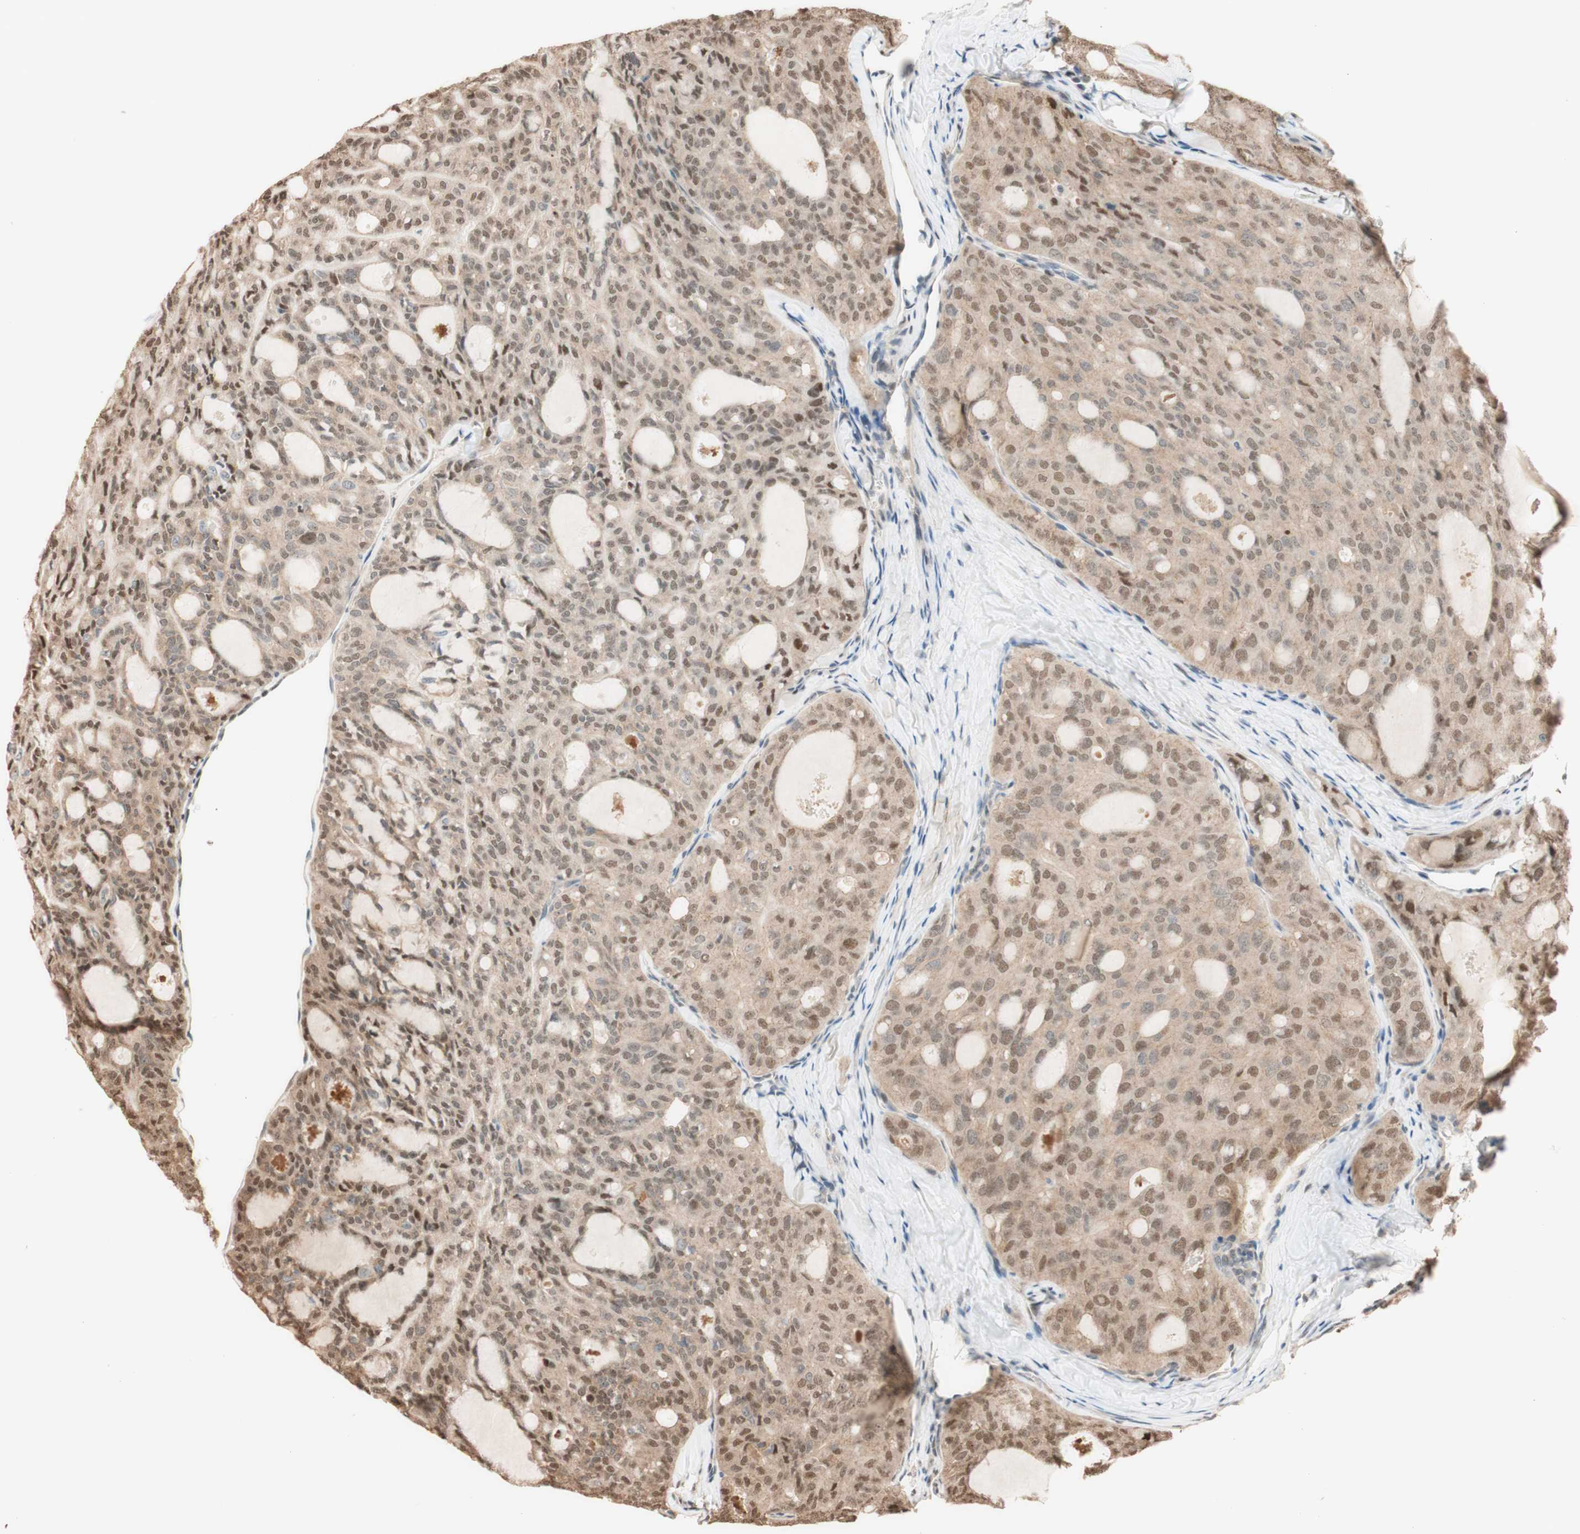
{"staining": {"intensity": "weak", "quantity": "25%-75%", "location": "cytoplasmic/membranous"}, "tissue": "thyroid cancer", "cell_type": "Tumor cells", "image_type": "cancer", "snomed": [{"axis": "morphology", "description": "Follicular adenoma carcinoma, NOS"}, {"axis": "topography", "description": "Thyroid gland"}], "caption": "This is a photomicrograph of immunohistochemistry staining of thyroid cancer (follicular adenoma carcinoma), which shows weak positivity in the cytoplasmic/membranous of tumor cells.", "gene": "CCNC", "patient": {"sex": "male", "age": 75}}